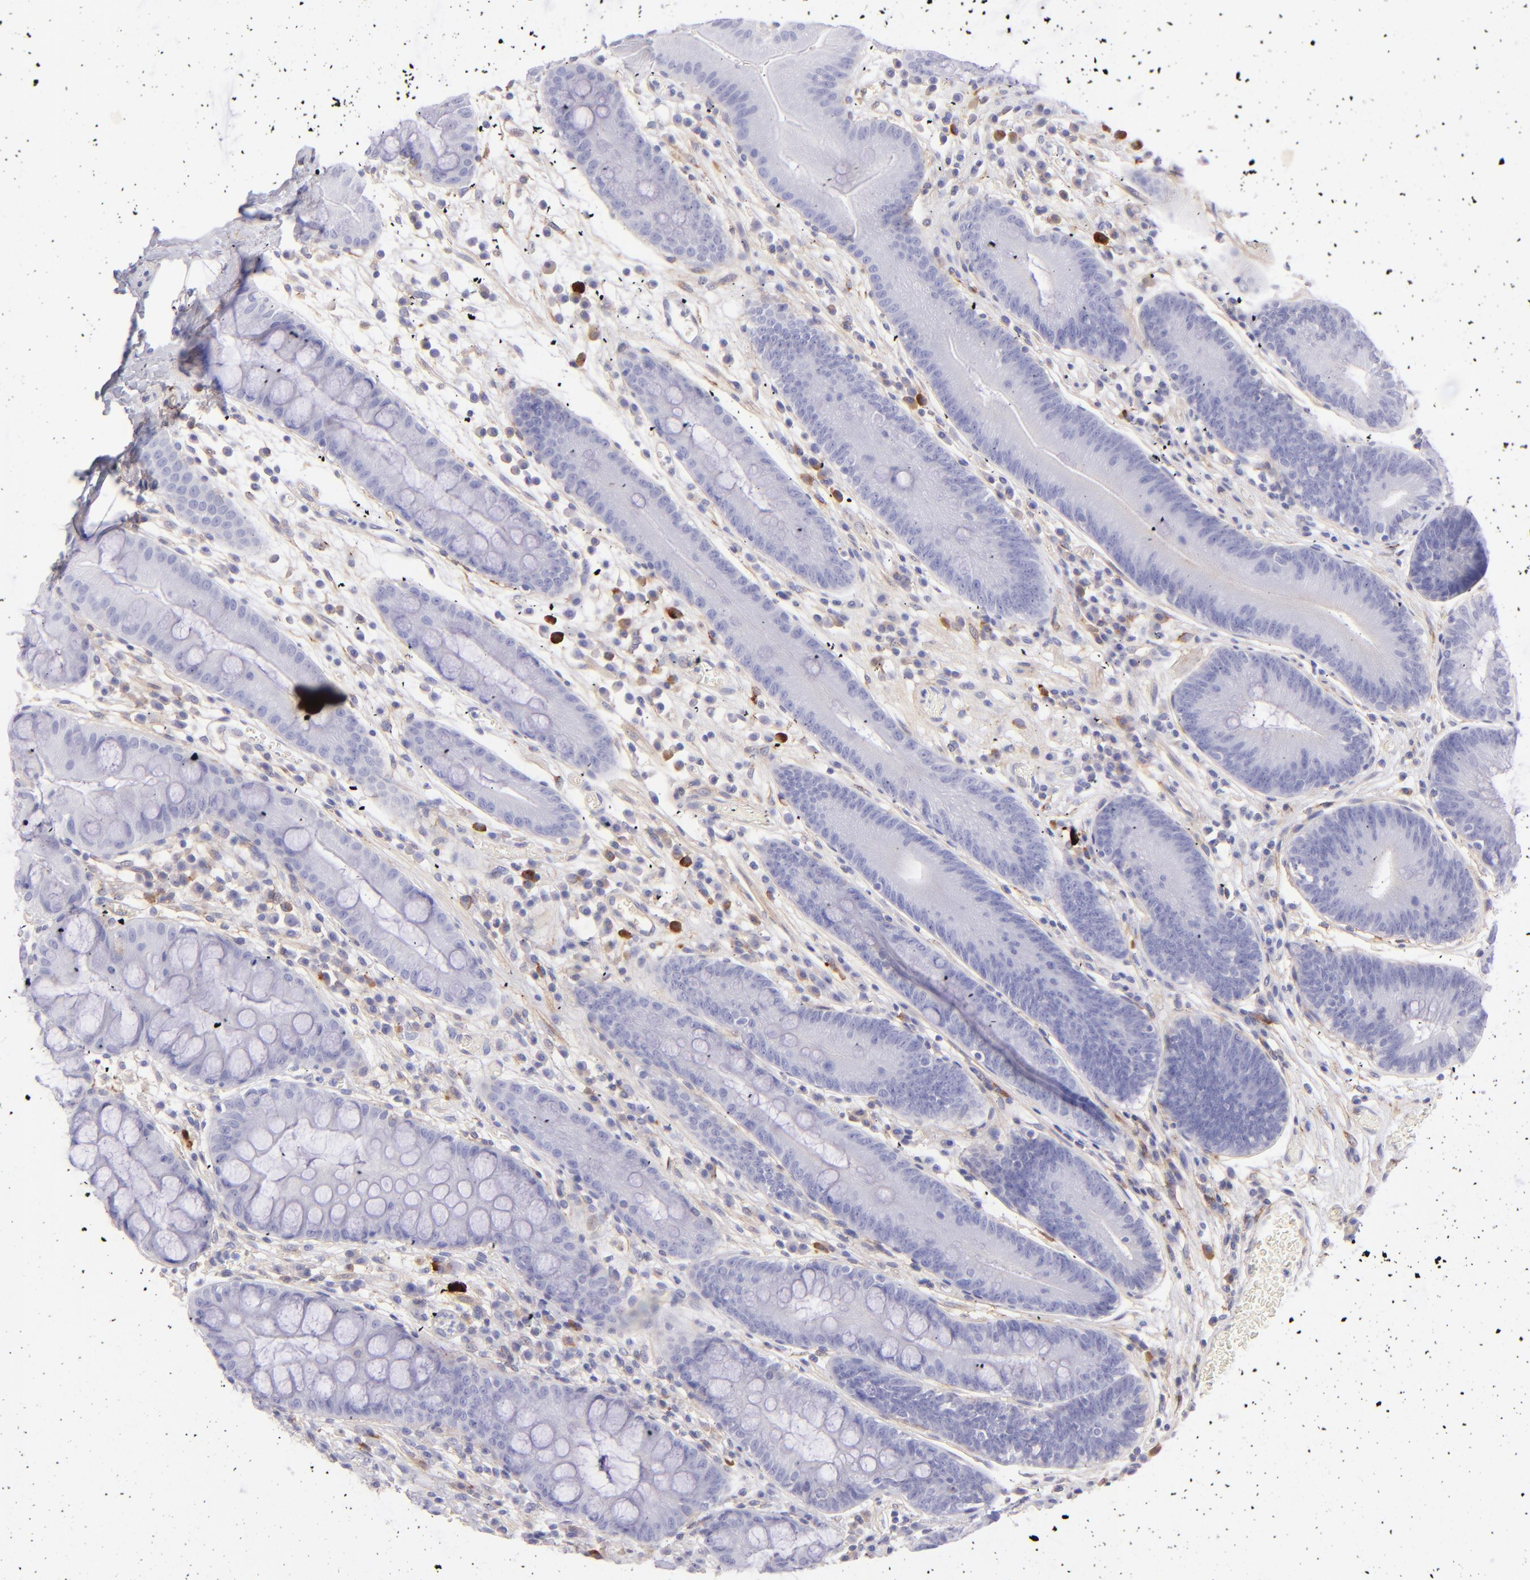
{"staining": {"intensity": "negative", "quantity": "none", "location": "none"}, "tissue": "stomach", "cell_type": "Glandular cells", "image_type": "normal", "snomed": [{"axis": "morphology", "description": "Normal tissue, NOS"}, {"axis": "morphology", "description": "Inflammation, NOS"}, {"axis": "topography", "description": "Stomach, lower"}], "caption": "Glandular cells are negative for protein expression in unremarkable human stomach. (DAB IHC visualized using brightfield microscopy, high magnification).", "gene": "CD81", "patient": {"sex": "male", "age": 59}}